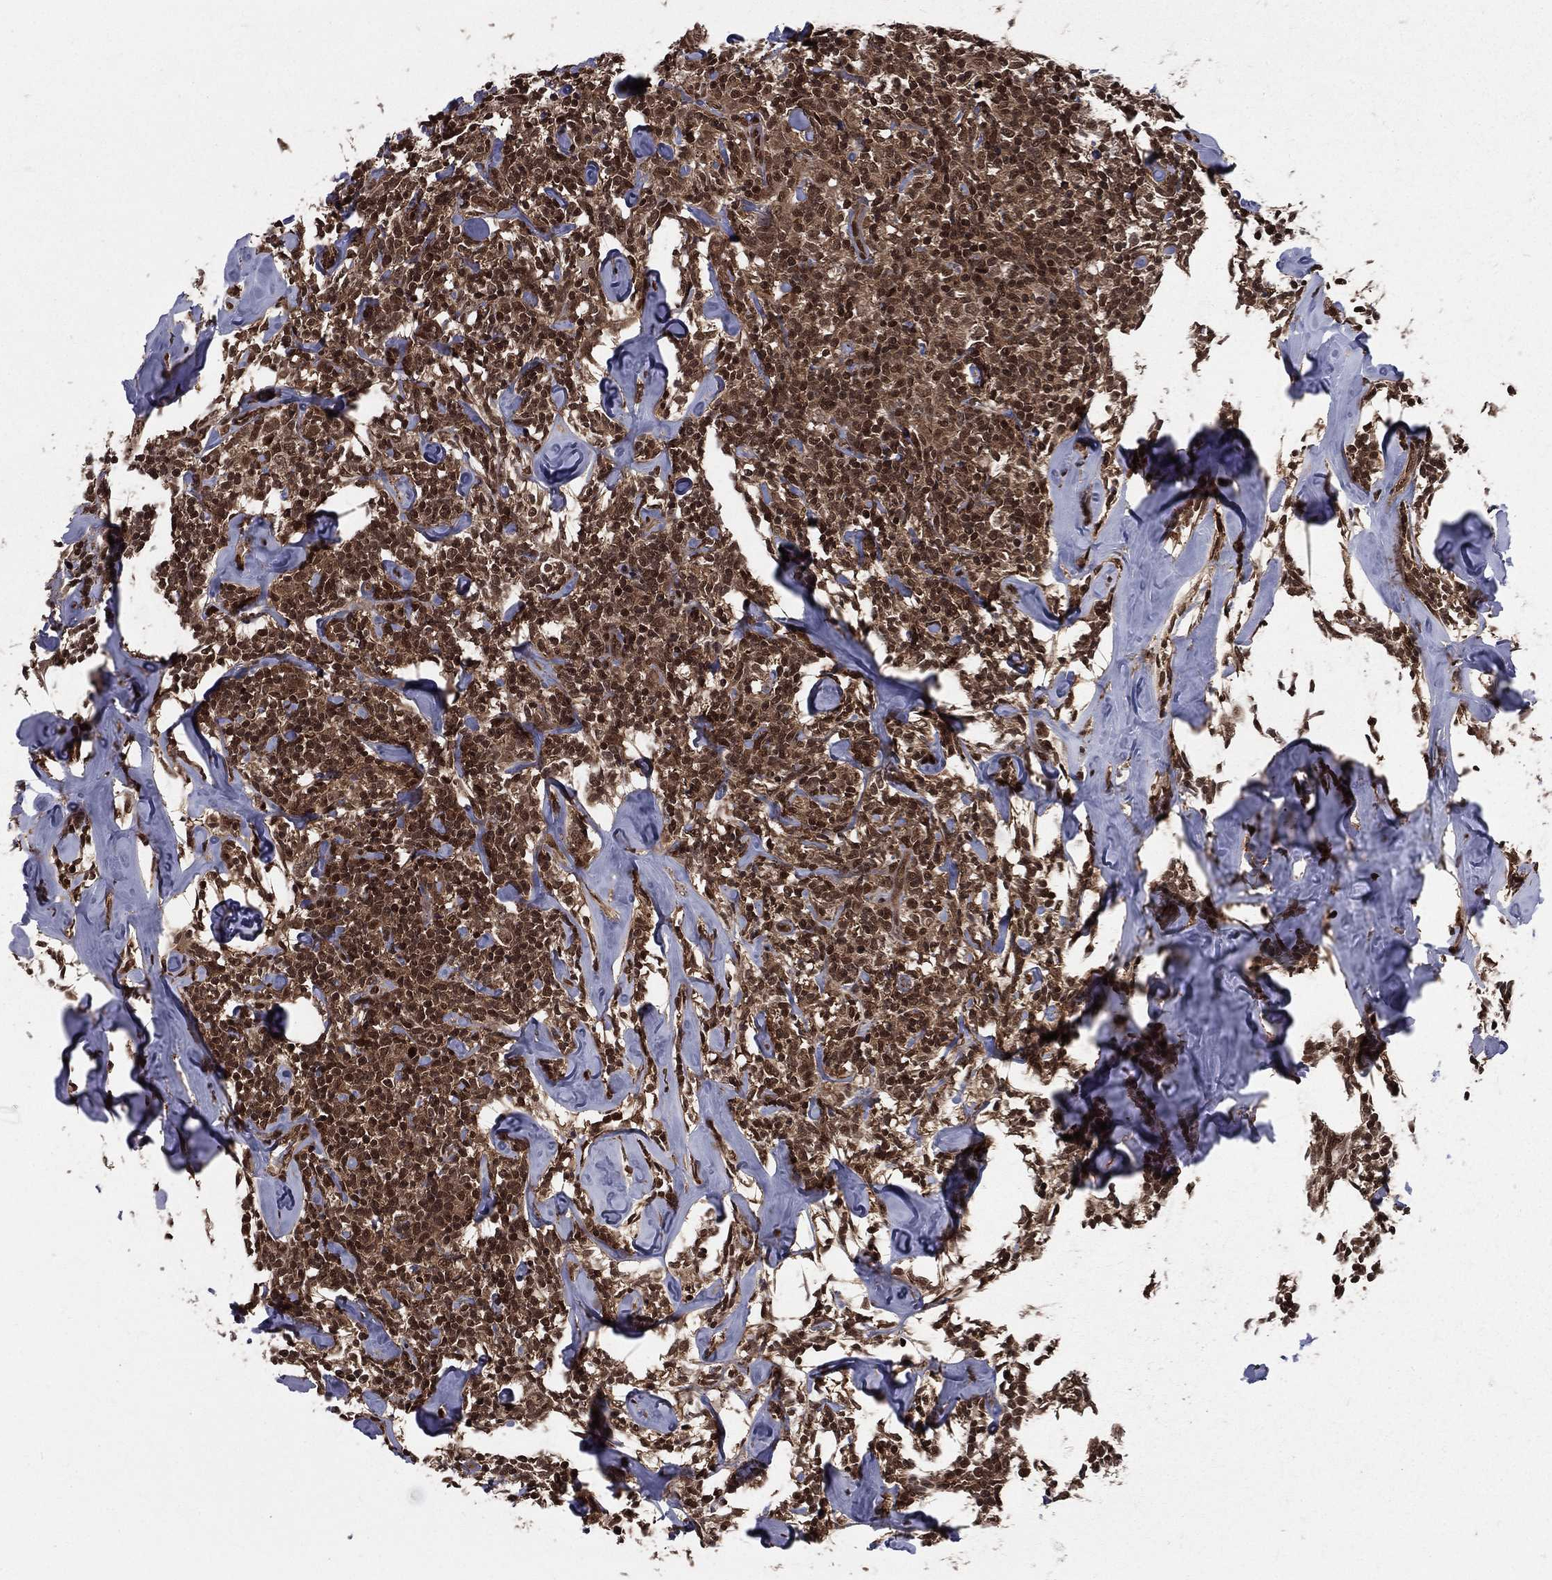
{"staining": {"intensity": "moderate", "quantity": ">75%", "location": "cytoplasmic/membranous,nuclear"}, "tissue": "lymphoma", "cell_type": "Tumor cells", "image_type": "cancer", "snomed": [{"axis": "morphology", "description": "Malignant lymphoma, non-Hodgkin's type, Low grade"}, {"axis": "topography", "description": "Lymph node"}], "caption": "Malignant lymphoma, non-Hodgkin's type (low-grade) stained with DAB immunohistochemistry (IHC) shows medium levels of moderate cytoplasmic/membranous and nuclear positivity in approximately >75% of tumor cells. (DAB (3,3'-diaminobenzidine) IHC with brightfield microscopy, high magnification).", "gene": "COPS4", "patient": {"sex": "female", "age": 56}}